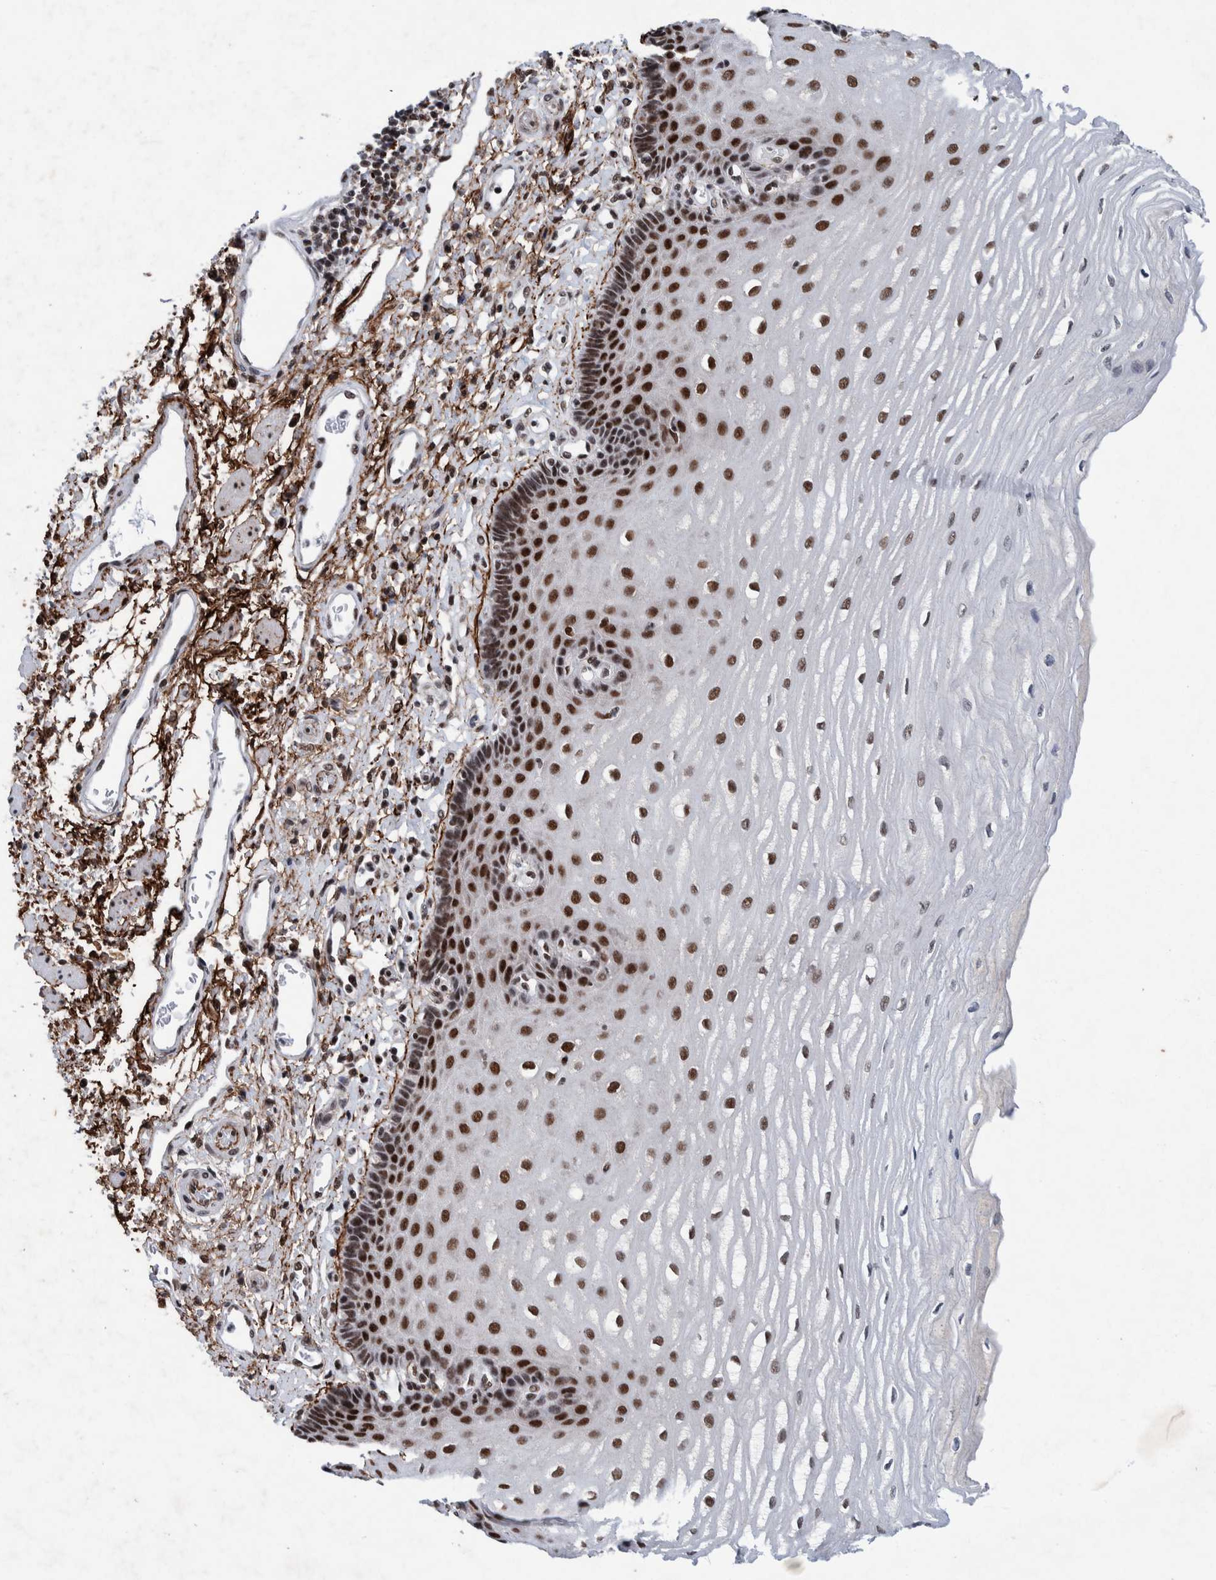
{"staining": {"intensity": "strong", "quantity": "25%-75%", "location": "nuclear"}, "tissue": "esophagus", "cell_type": "Squamous epithelial cells", "image_type": "normal", "snomed": [{"axis": "morphology", "description": "Normal tissue, NOS"}, {"axis": "topography", "description": "Esophagus"}], "caption": "Esophagus stained with immunohistochemistry shows strong nuclear staining in approximately 25%-75% of squamous epithelial cells.", "gene": "TAF10", "patient": {"sex": "male", "age": 54}}